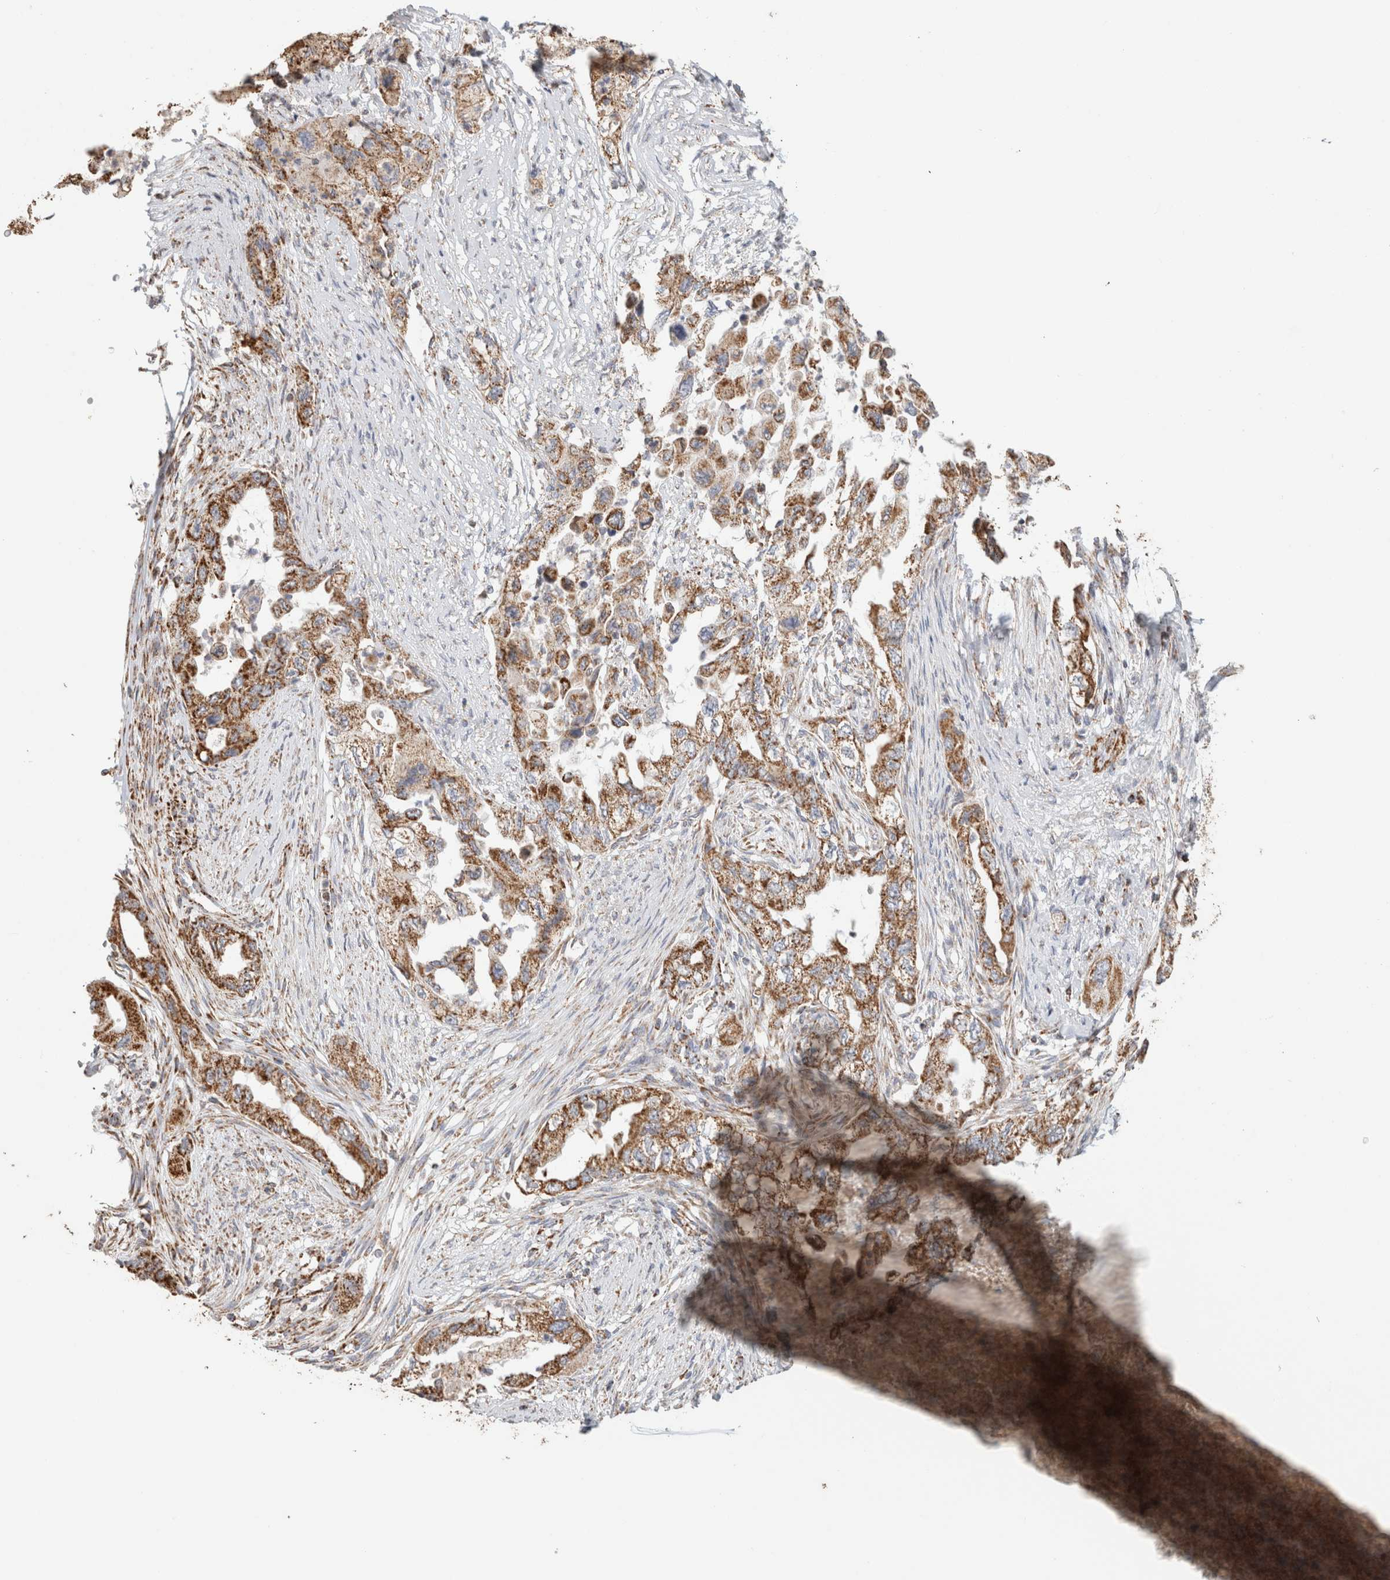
{"staining": {"intensity": "moderate", "quantity": ">75%", "location": "cytoplasmic/membranous"}, "tissue": "pancreatic cancer", "cell_type": "Tumor cells", "image_type": "cancer", "snomed": [{"axis": "morphology", "description": "Adenocarcinoma, NOS"}, {"axis": "topography", "description": "Pancreas"}], "caption": "Brown immunohistochemical staining in pancreatic cancer (adenocarcinoma) demonstrates moderate cytoplasmic/membranous expression in approximately >75% of tumor cells.", "gene": "C1QBP", "patient": {"sex": "female", "age": 73}}